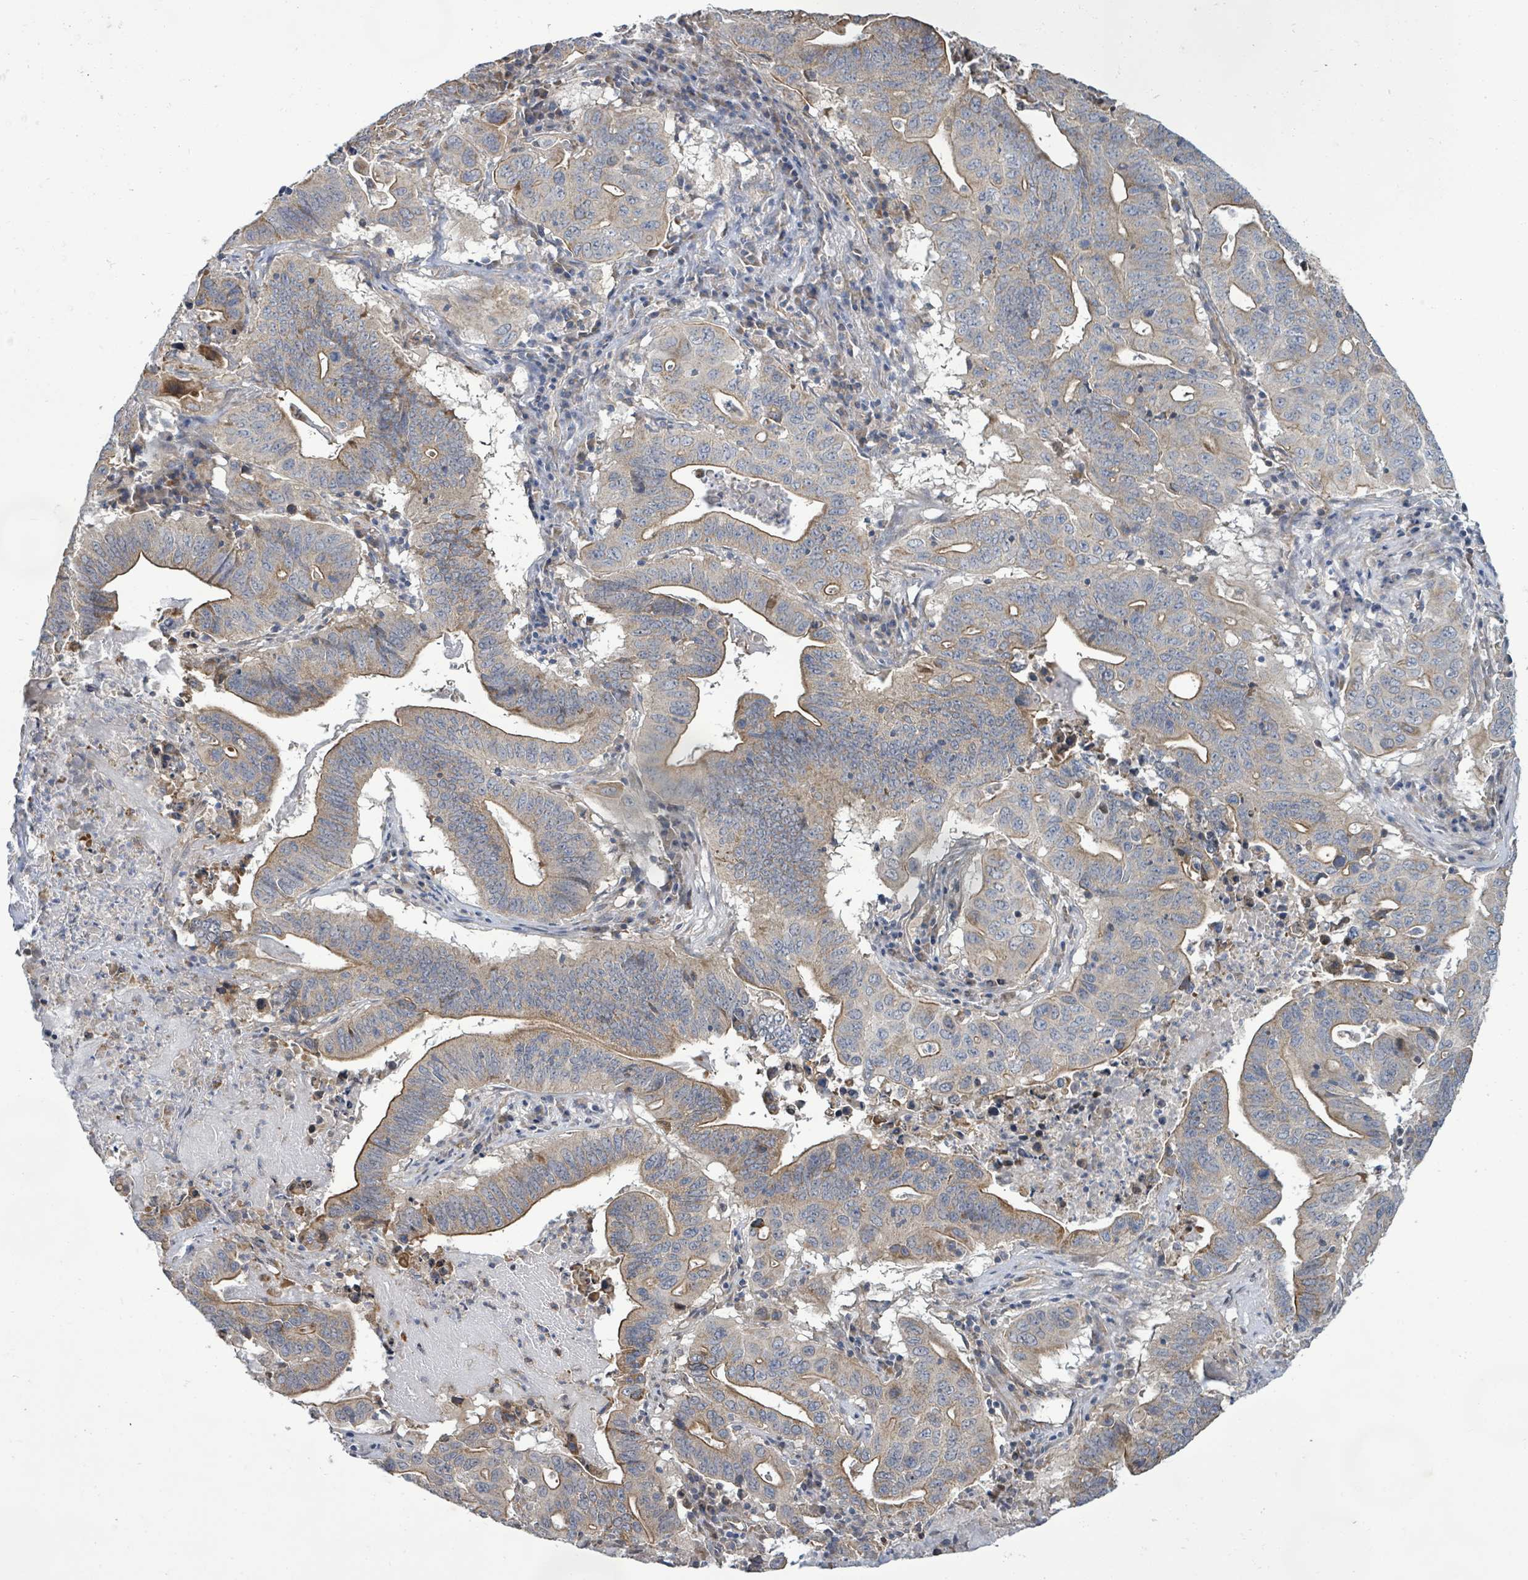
{"staining": {"intensity": "moderate", "quantity": "25%-75%", "location": "cytoplasmic/membranous"}, "tissue": "lung cancer", "cell_type": "Tumor cells", "image_type": "cancer", "snomed": [{"axis": "morphology", "description": "Adenocarcinoma, NOS"}, {"axis": "topography", "description": "Lung"}], "caption": "Lung adenocarcinoma tissue exhibits moderate cytoplasmic/membranous expression in about 25%-75% of tumor cells, visualized by immunohistochemistry.", "gene": "KBTBD11", "patient": {"sex": "female", "age": 60}}